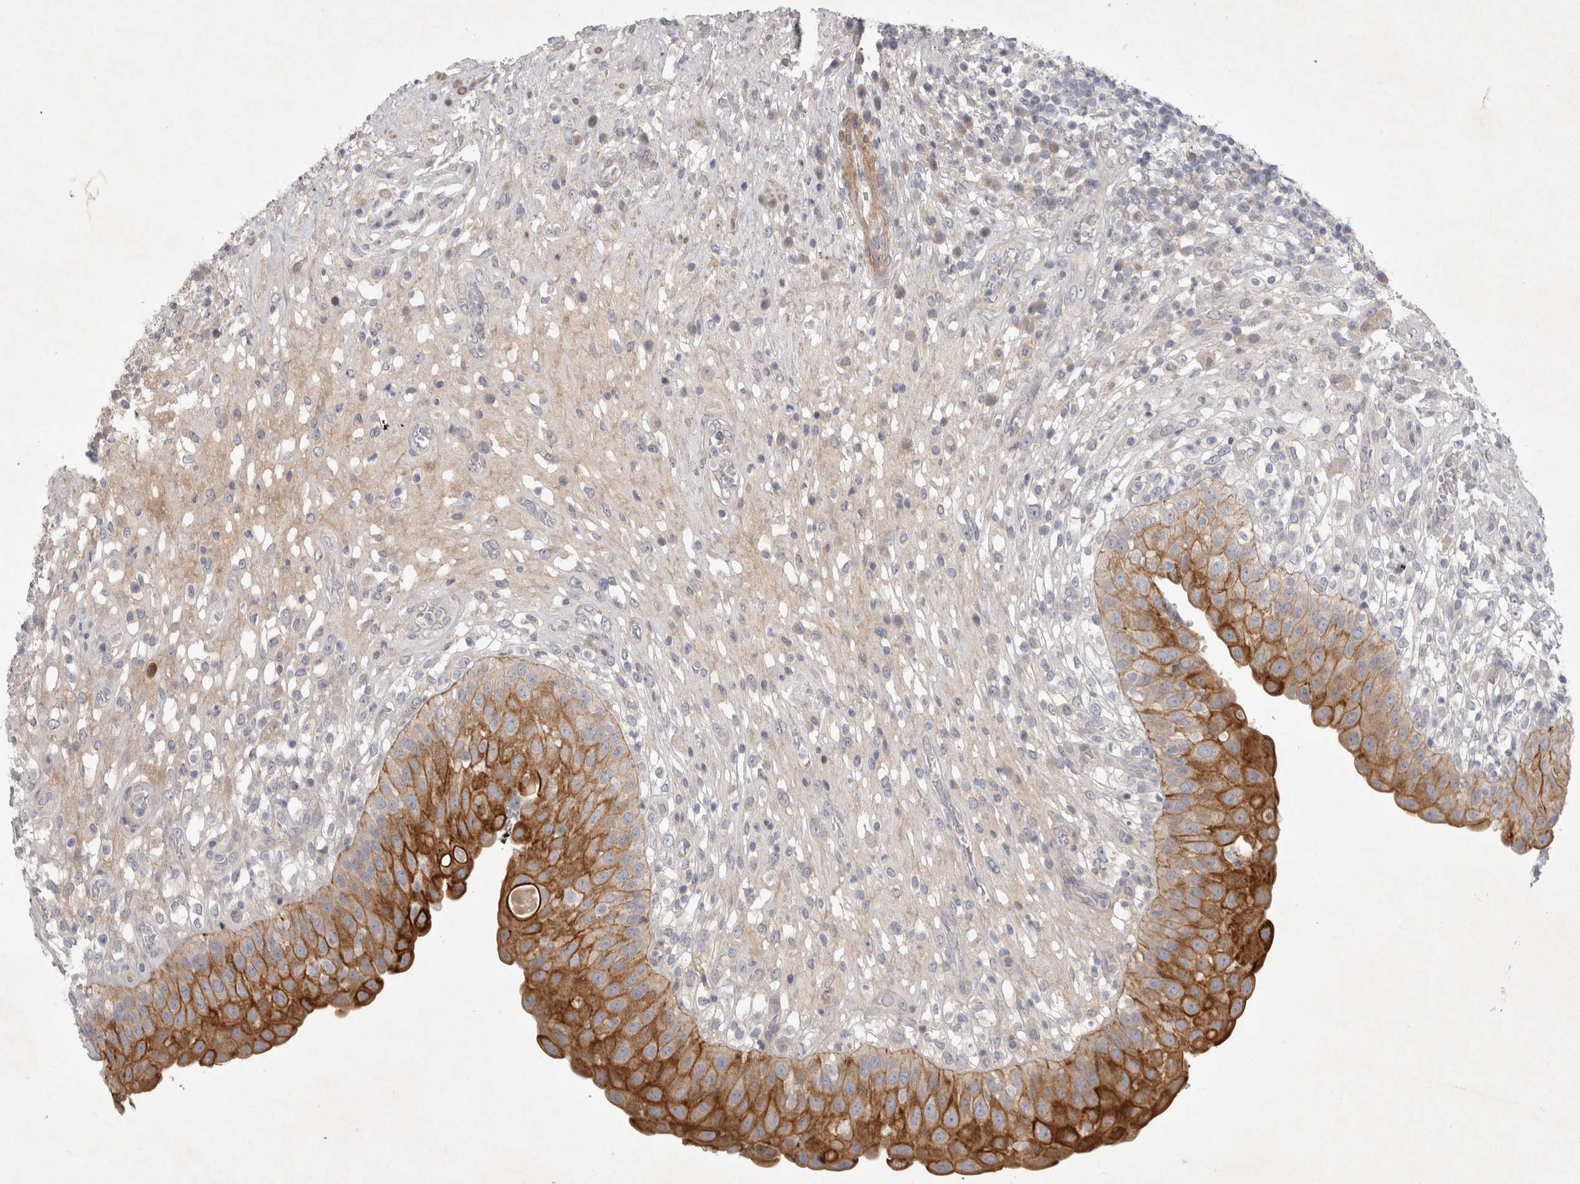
{"staining": {"intensity": "strong", "quantity": ">75%", "location": "cytoplasmic/membranous"}, "tissue": "urinary bladder", "cell_type": "Urothelial cells", "image_type": "normal", "snomed": [{"axis": "morphology", "description": "Normal tissue, NOS"}, {"axis": "topography", "description": "Urinary bladder"}], "caption": "An immunohistochemistry (IHC) photomicrograph of benign tissue is shown. Protein staining in brown highlights strong cytoplasmic/membranous positivity in urinary bladder within urothelial cells.", "gene": "BZW2", "patient": {"sex": "female", "age": 62}}